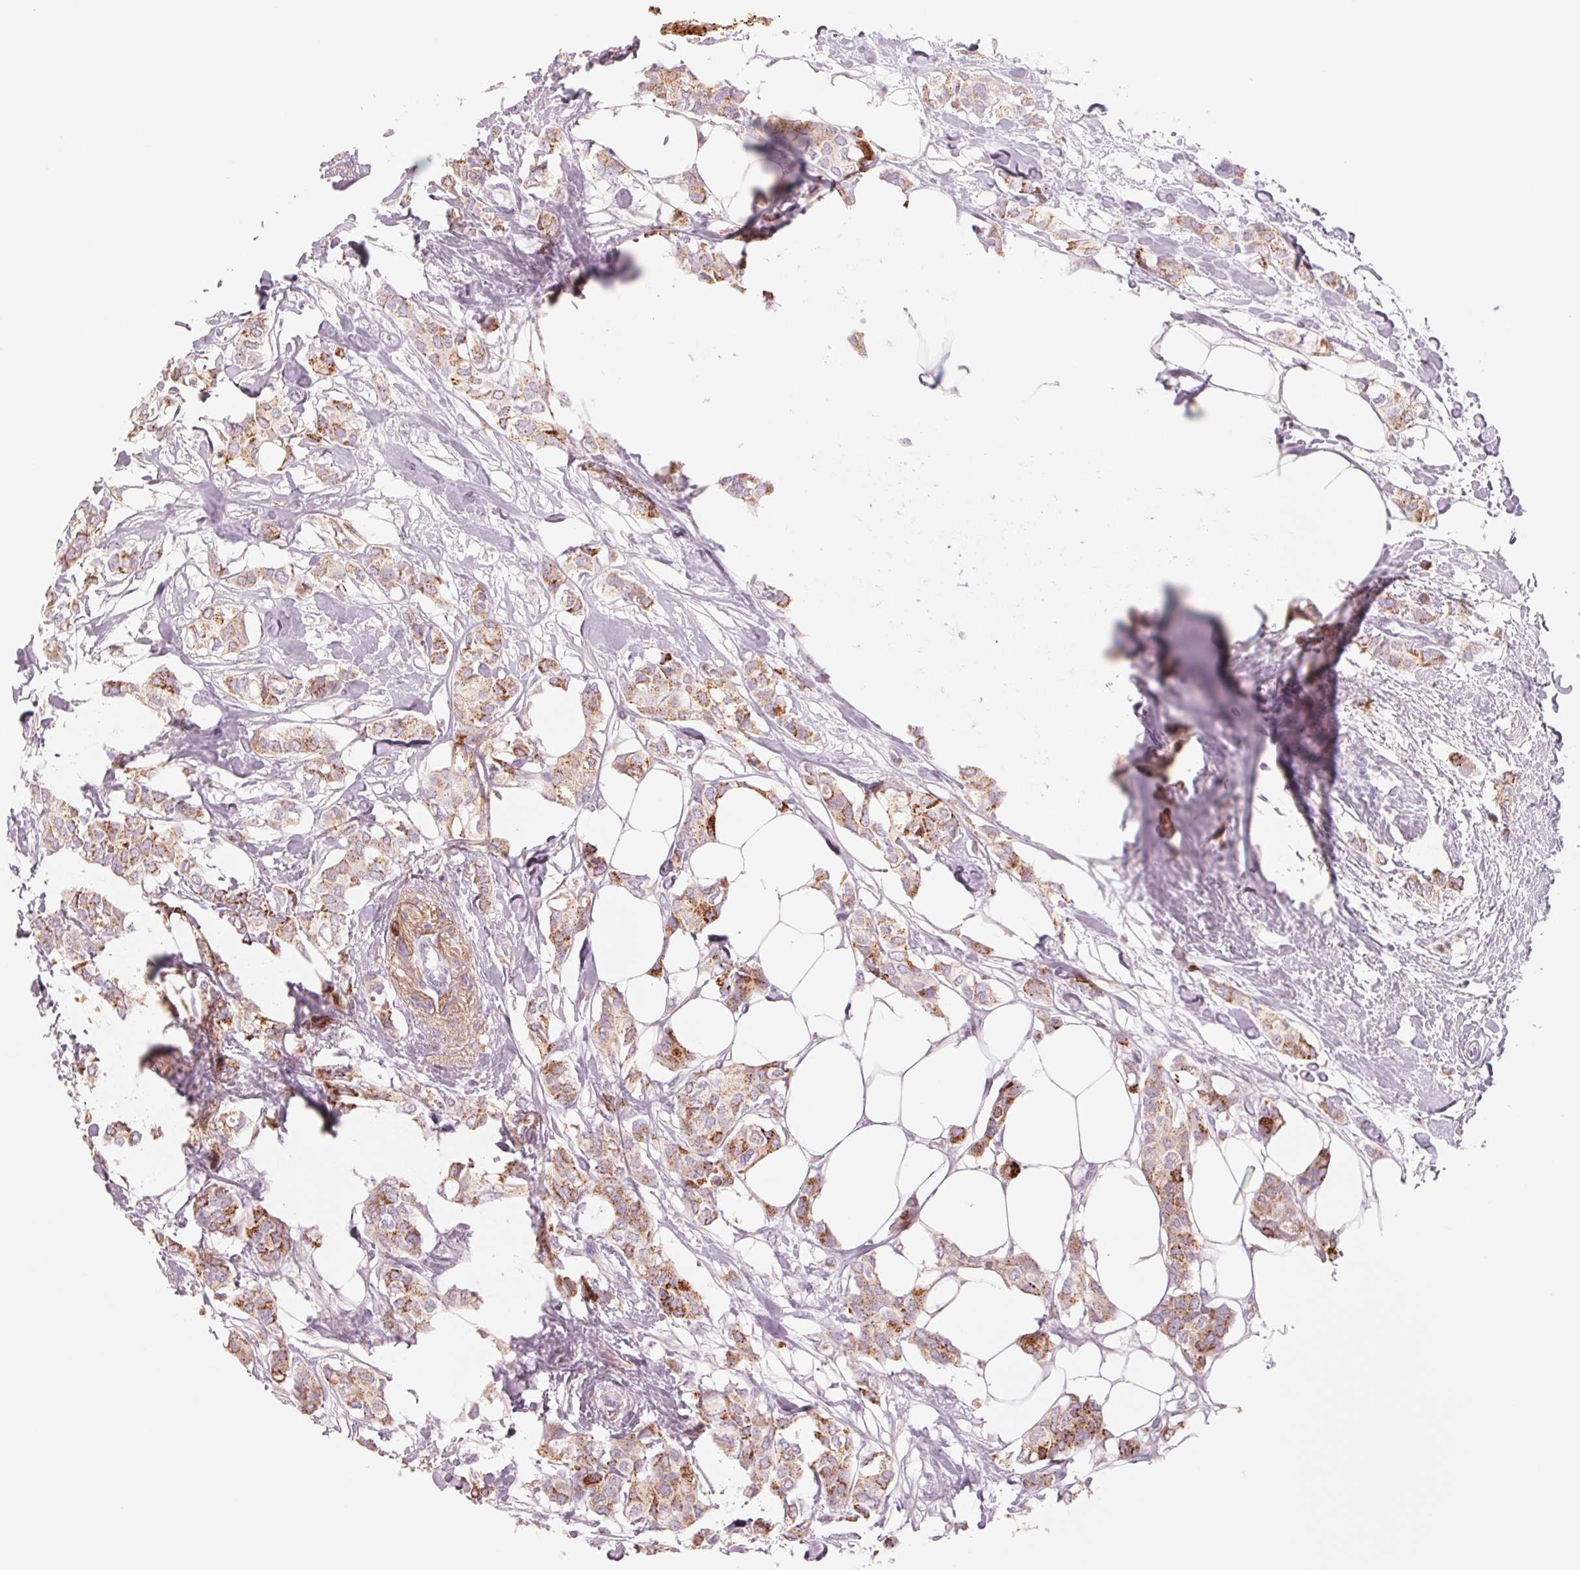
{"staining": {"intensity": "strong", "quantity": "25%-75%", "location": "cytoplasmic/membranous"}, "tissue": "breast cancer", "cell_type": "Tumor cells", "image_type": "cancer", "snomed": [{"axis": "morphology", "description": "Duct carcinoma"}, {"axis": "topography", "description": "Breast"}], "caption": "Immunohistochemical staining of human infiltrating ductal carcinoma (breast) shows strong cytoplasmic/membranous protein positivity in about 25%-75% of tumor cells.", "gene": "GALNT7", "patient": {"sex": "female", "age": 62}}